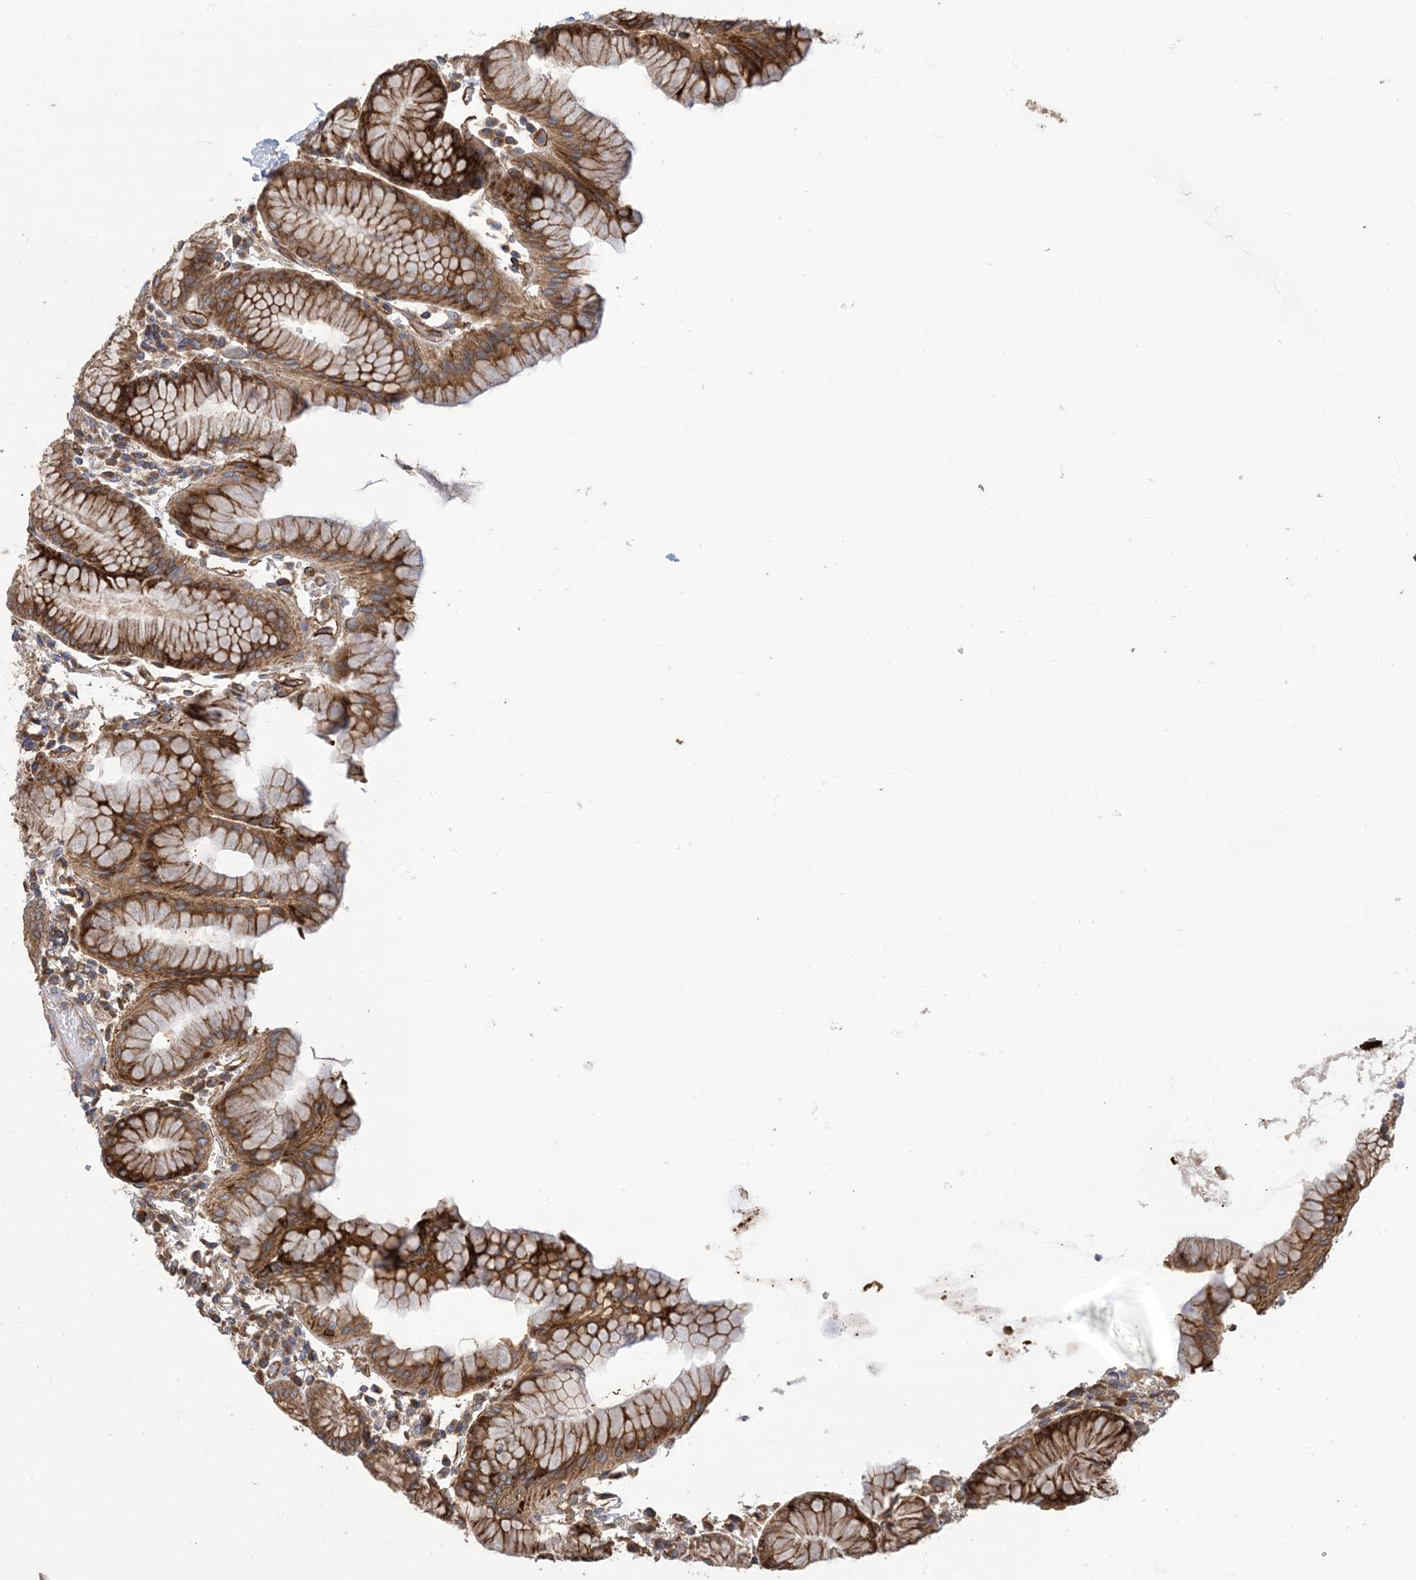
{"staining": {"intensity": "moderate", "quantity": "25%-75%", "location": "cytoplasmic/membranous"}, "tissue": "stomach", "cell_type": "Glandular cells", "image_type": "normal", "snomed": [{"axis": "morphology", "description": "Normal tissue, NOS"}, {"axis": "topography", "description": "Stomach"}, {"axis": "topography", "description": "Stomach, lower"}], "caption": "A micrograph of human stomach stained for a protein reveals moderate cytoplasmic/membranous brown staining in glandular cells. (IHC, brightfield microscopy, high magnification).", "gene": "CLEC16A", "patient": {"sex": "female", "age": 56}}